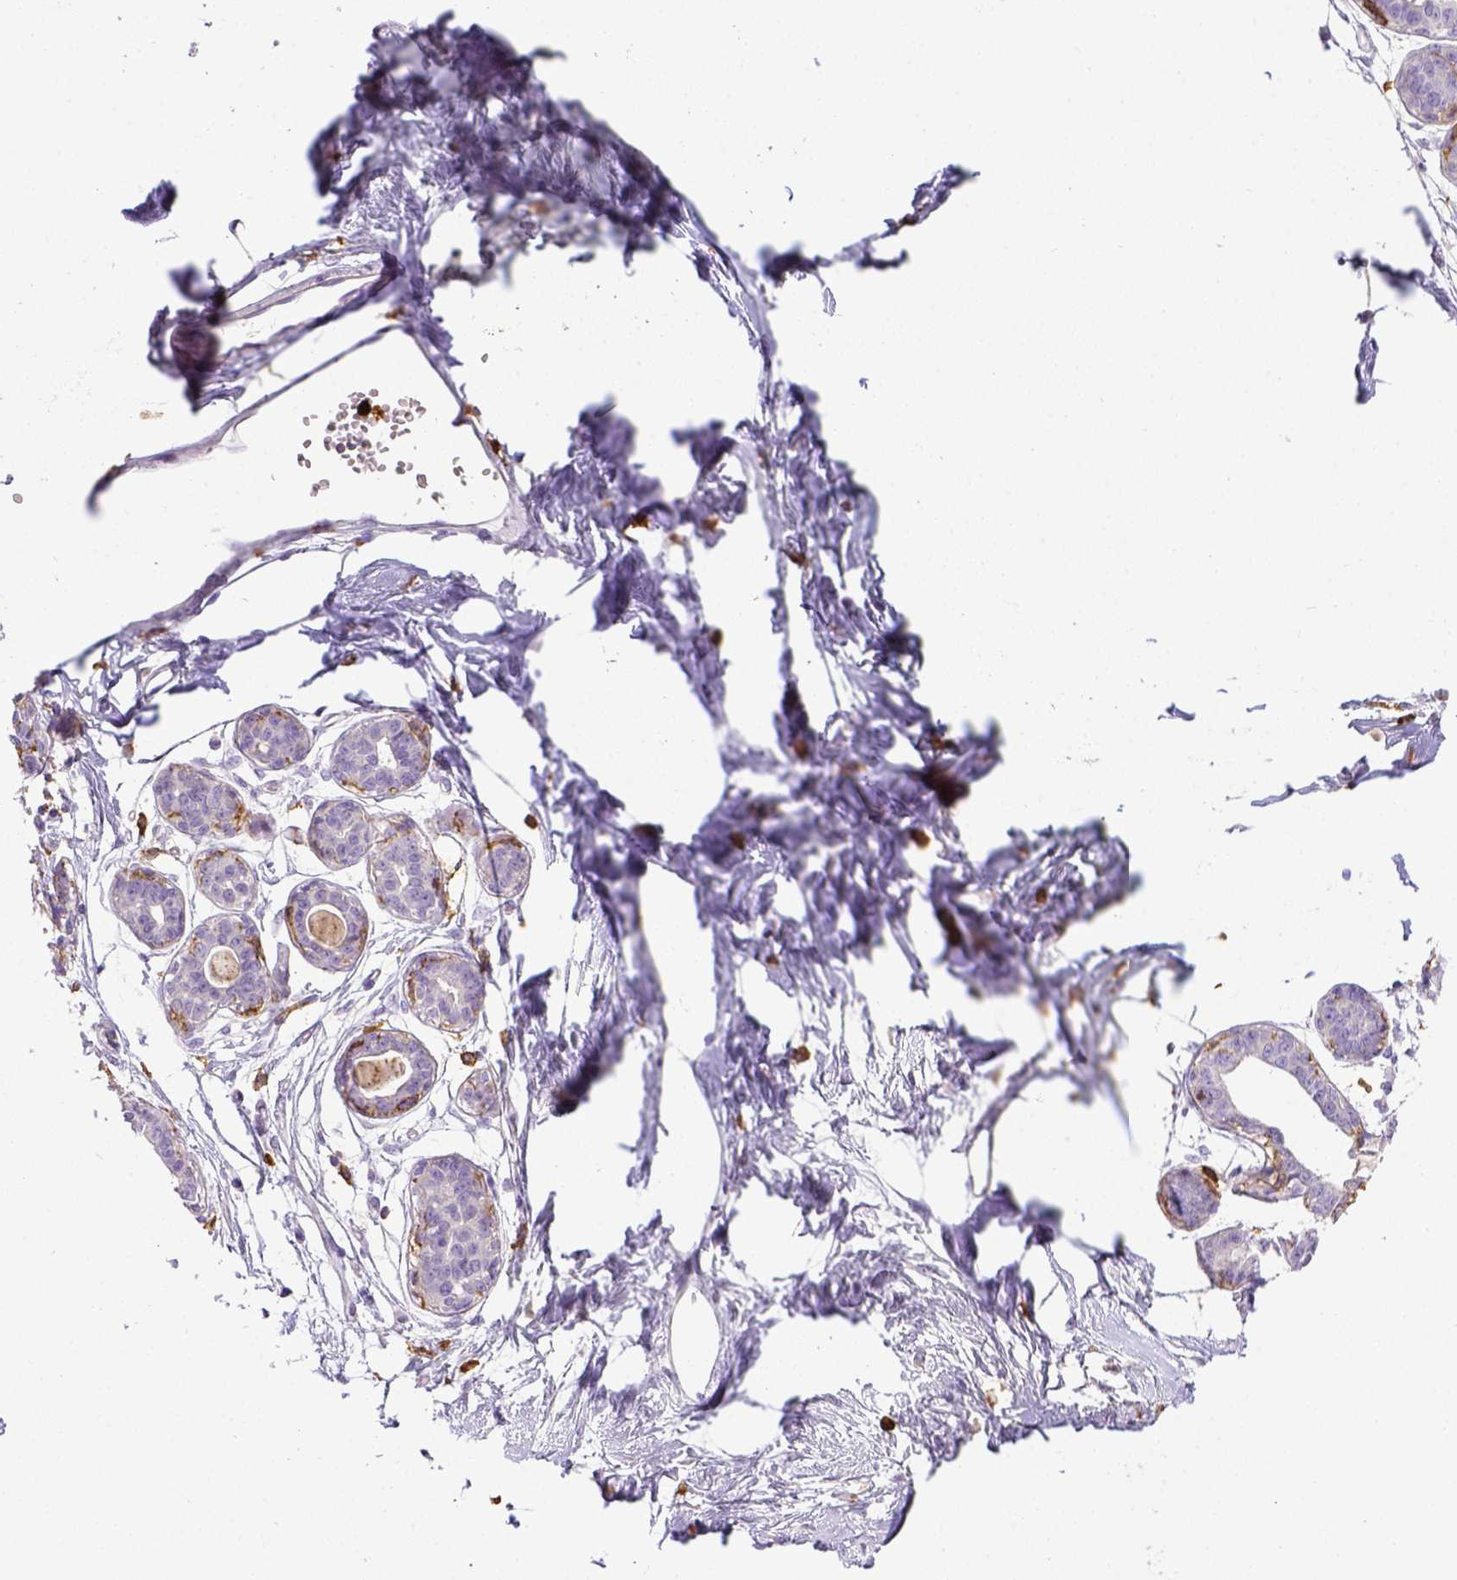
{"staining": {"intensity": "negative", "quantity": "none", "location": "none"}, "tissue": "breast", "cell_type": "Adipocytes", "image_type": "normal", "snomed": [{"axis": "morphology", "description": "Normal tissue, NOS"}, {"axis": "topography", "description": "Breast"}], "caption": "This is a micrograph of IHC staining of unremarkable breast, which shows no expression in adipocytes. (DAB (3,3'-diaminobenzidine) immunohistochemistry visualized using brightfield microscopy, high magnification).", "gene": "ITGAM", "patient": {"sex": "female", "age": 45}}